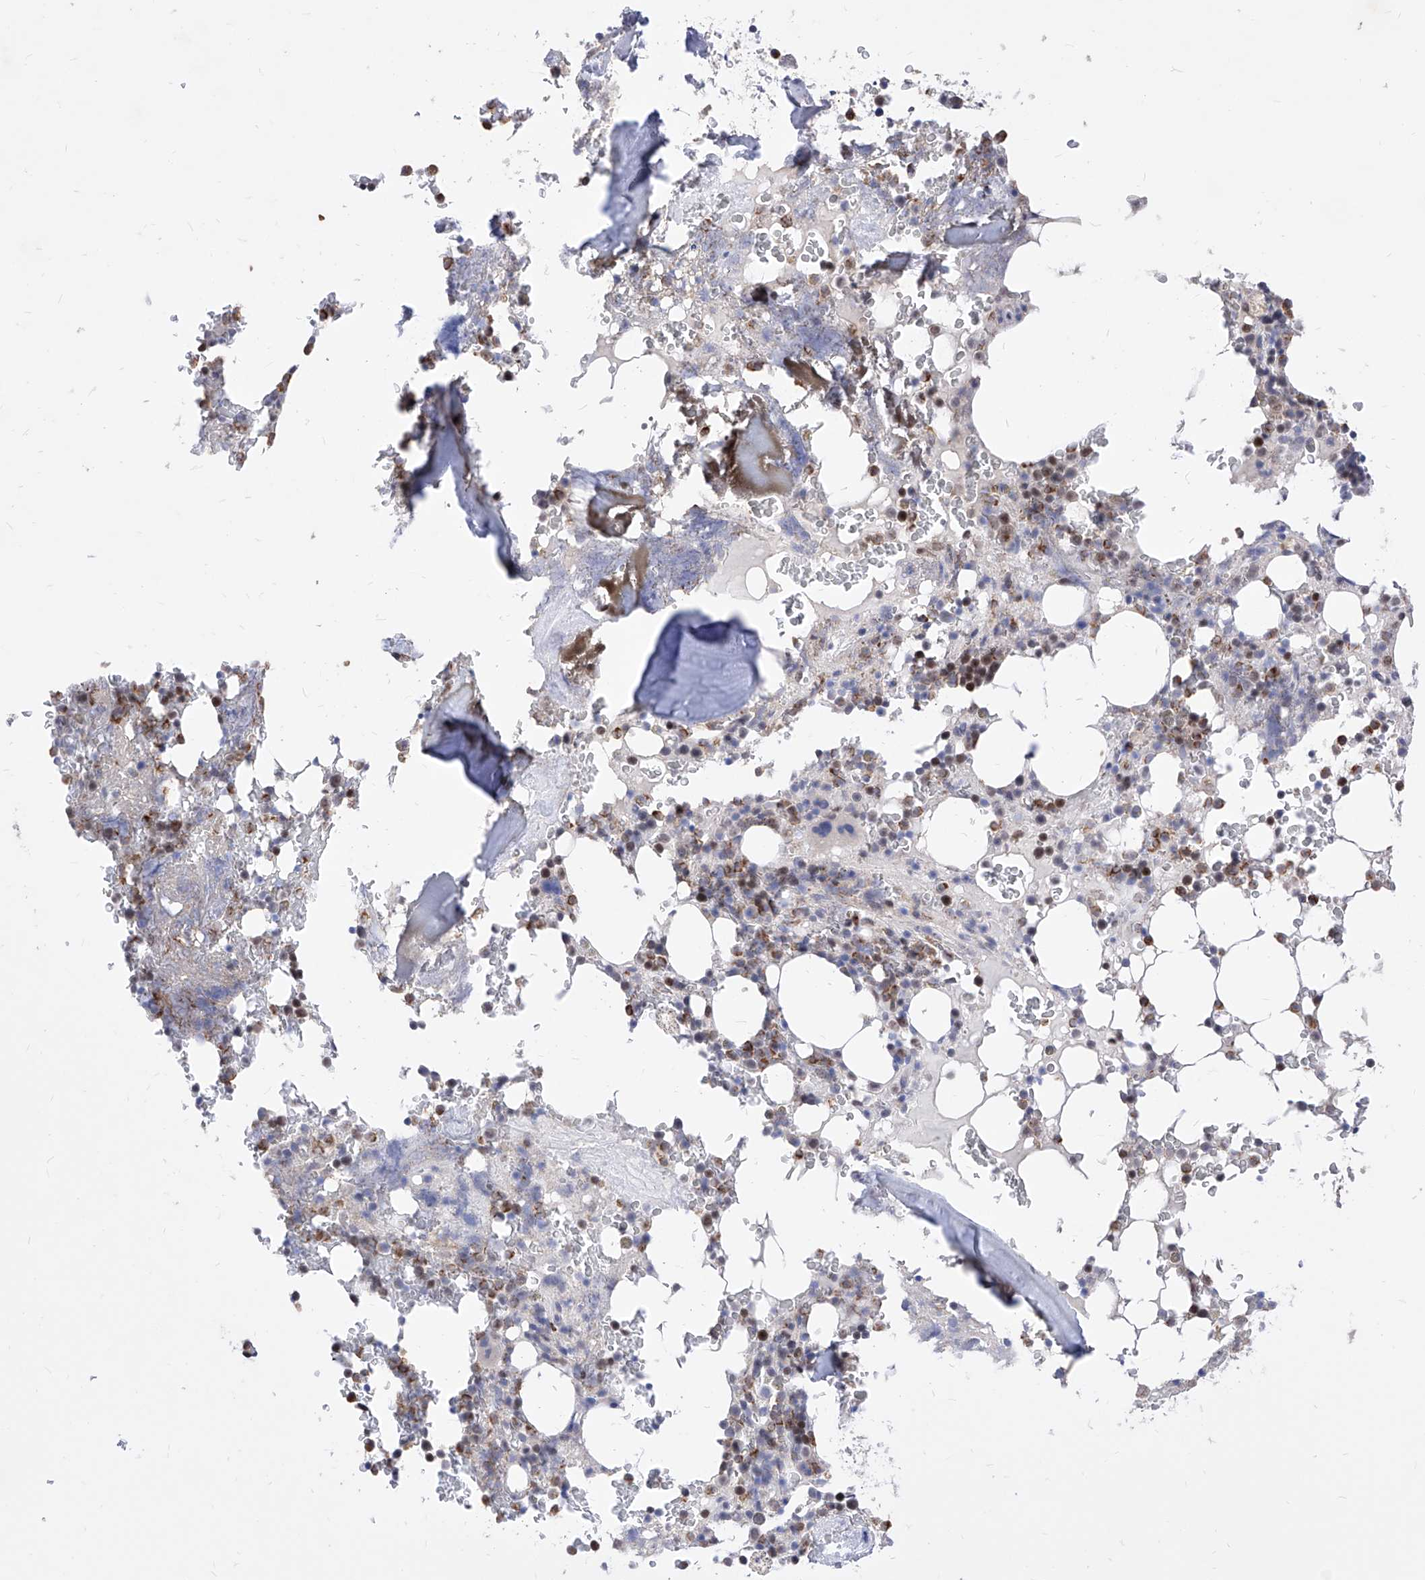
{"staining": {"intensity": "moderate", "quantity": "<25%", "location": "cytoplasmic/membranous"}, "tissue": "bone marrow", "cell_type": "Hematopoietic cells", "image_type": "normal", "snomed": [{"axis": "morphology", "description": "Normal tissue, NOS"}, {"axis": "topography", "description": "Bone marrow"}], "caption": "Normal bone marrow demonstrates moderate cytoplasmic/membranous positivity in about <25% of hematopoietic cells (Brightfield microscopy of DAB IHC at high magnification)..", "gene": "VAX1", "patient": {"sex": "male", "age": 58}}